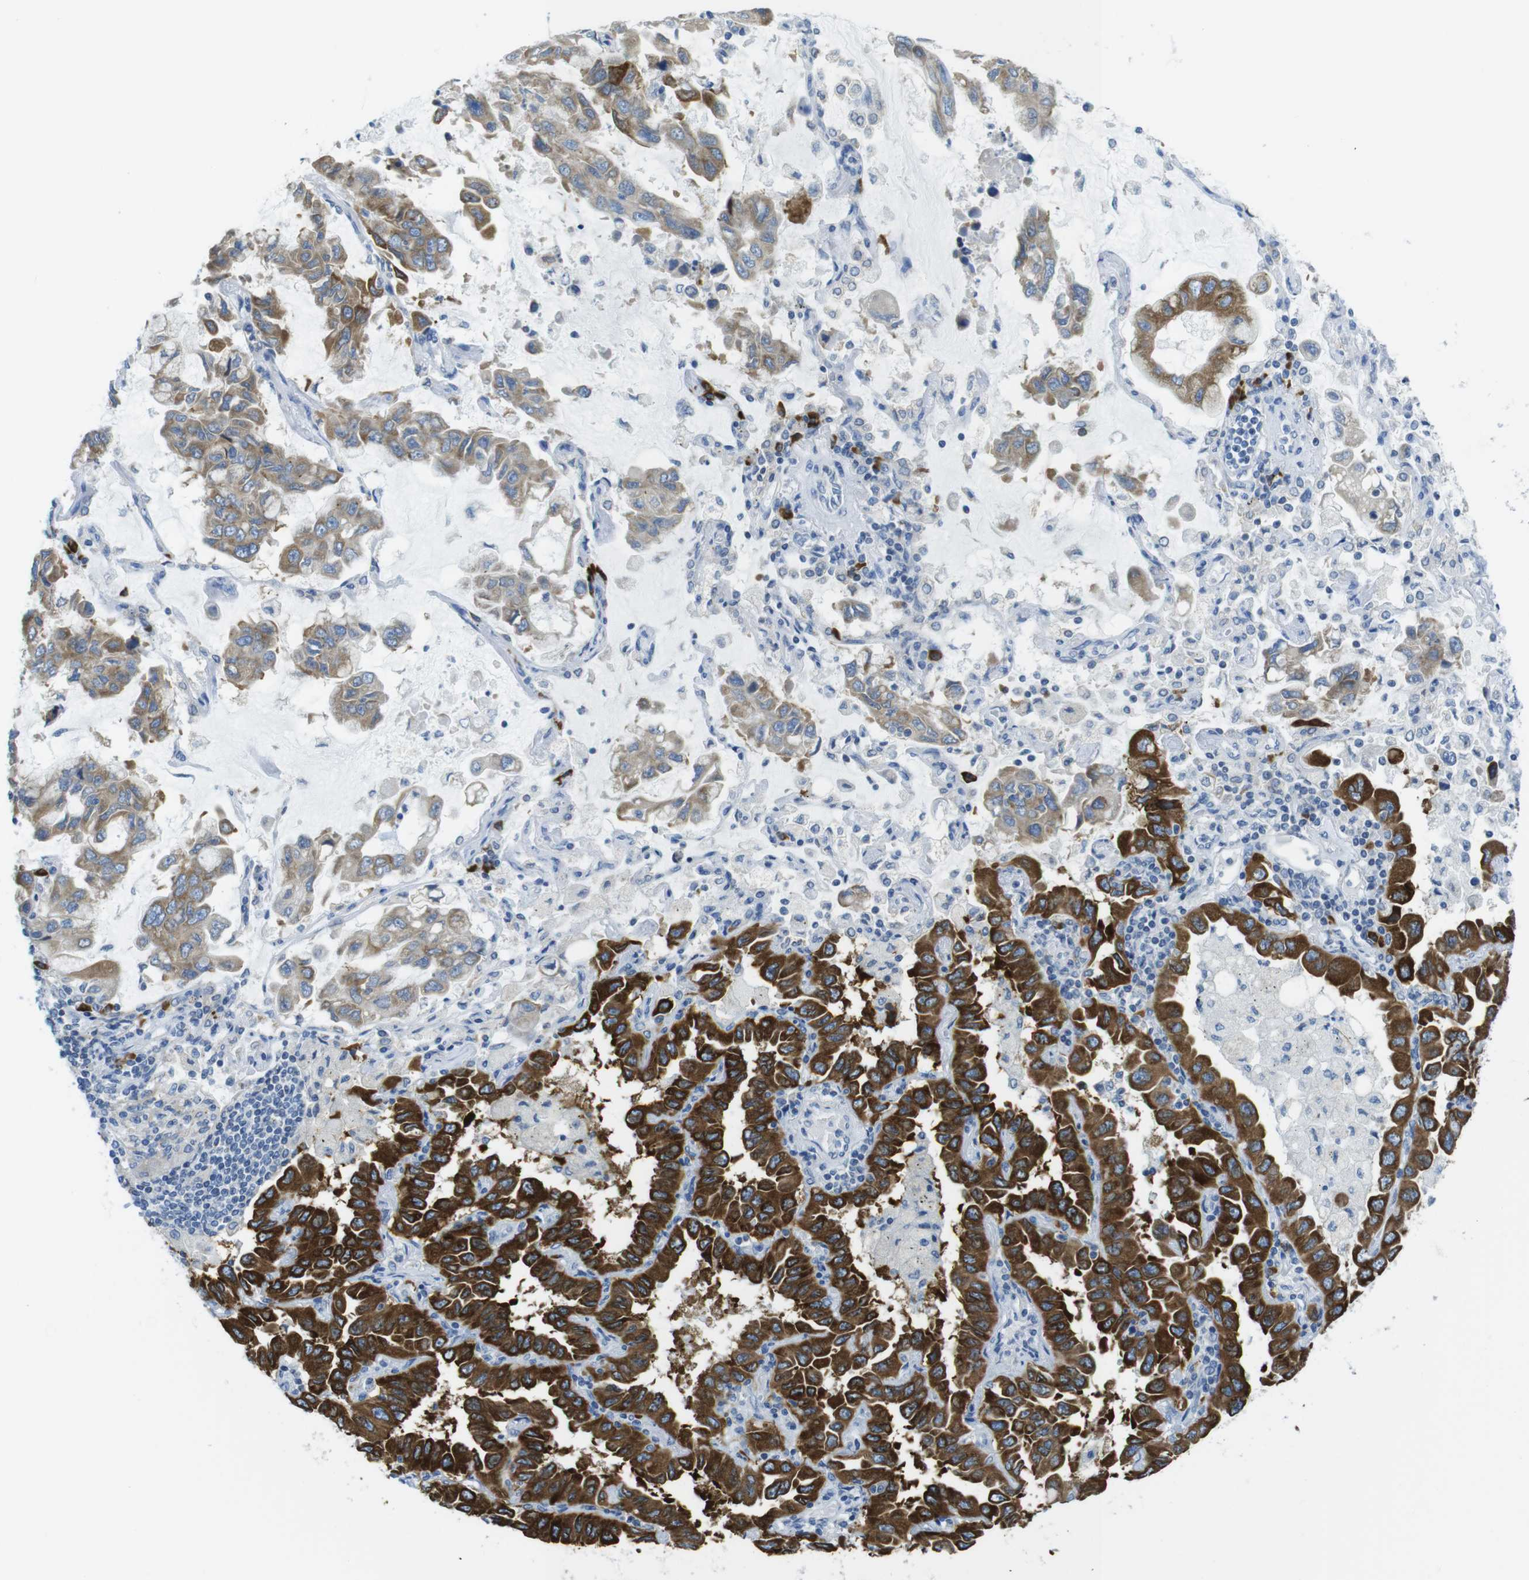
{"staining": {"intensity": "strong", "quantity": ">75%", "location": "cytoplasmic/membranous"}, "tissue": "lung cancer", "cell_type": "Tumor cells", "image_type": "cancer", "snomed": [{"axis": "morphology", "description": "Adenocarcinoma, NOS"}, {"axis": "topography", "description": "Lung"}], "caption": "Immunohistochemical staining of lung cancer reveals strong cytoplasmic/membranous protein positivity in approximately >75% of tumor cells.", "gene": "CLPTM1L", "patient": {"sex": "male", "age": 64}}